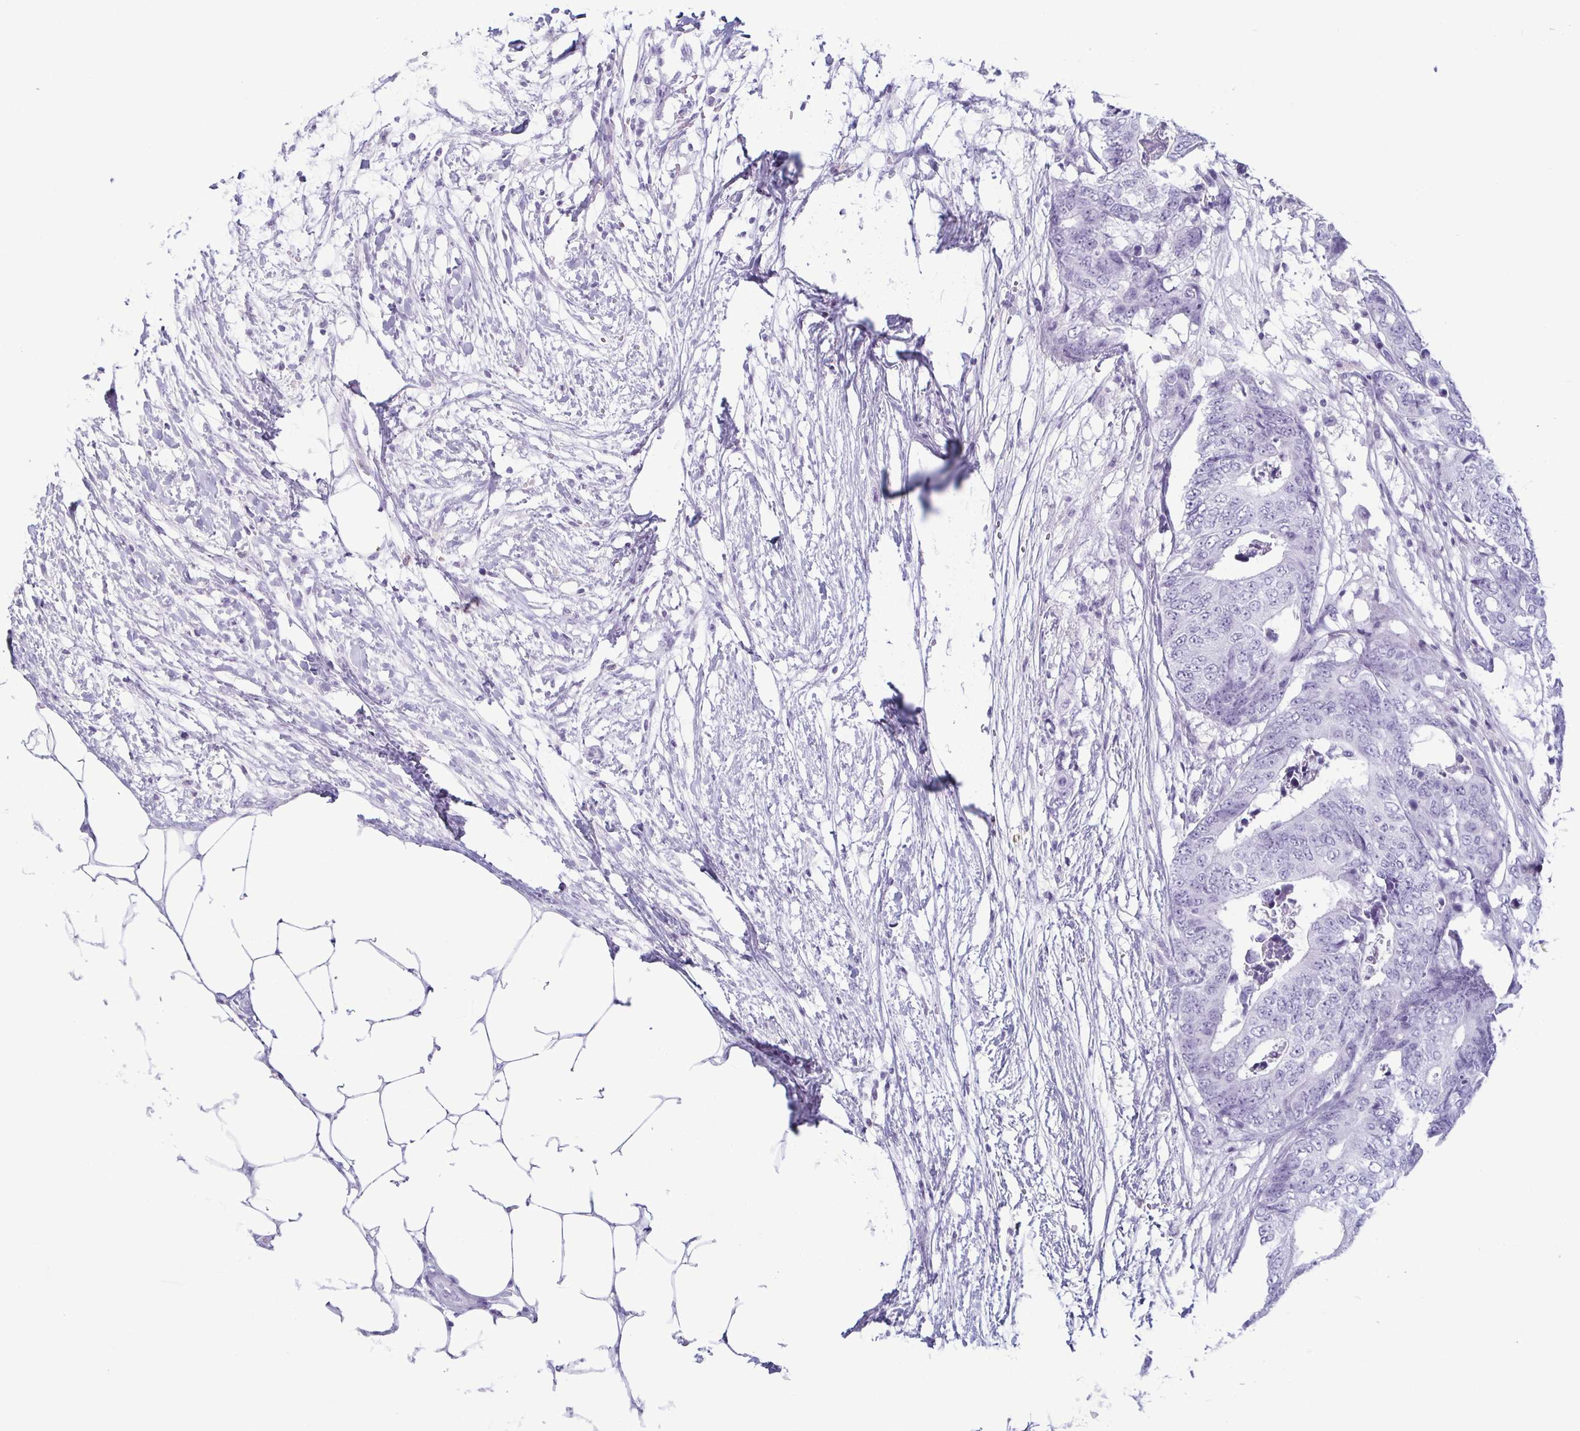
{"staining": {"intensity": "negative", "quantity": "none", "location": "none"}, "tissue": "colorectal cancer", "cell_type": "Tumor cells", "image_type": "cancer", "snomed": [{"axis": "morphology", "description": "Adenocarcinoma, NOS"}, {"axis": "topography", "description": "Colon"}], "caption": "IHC of colorectal cancer (adenocarcinoma) exhibits no staining in tumor cells.", "gene": "KRT78", "patient": {"sex": "female", "age": 48}}